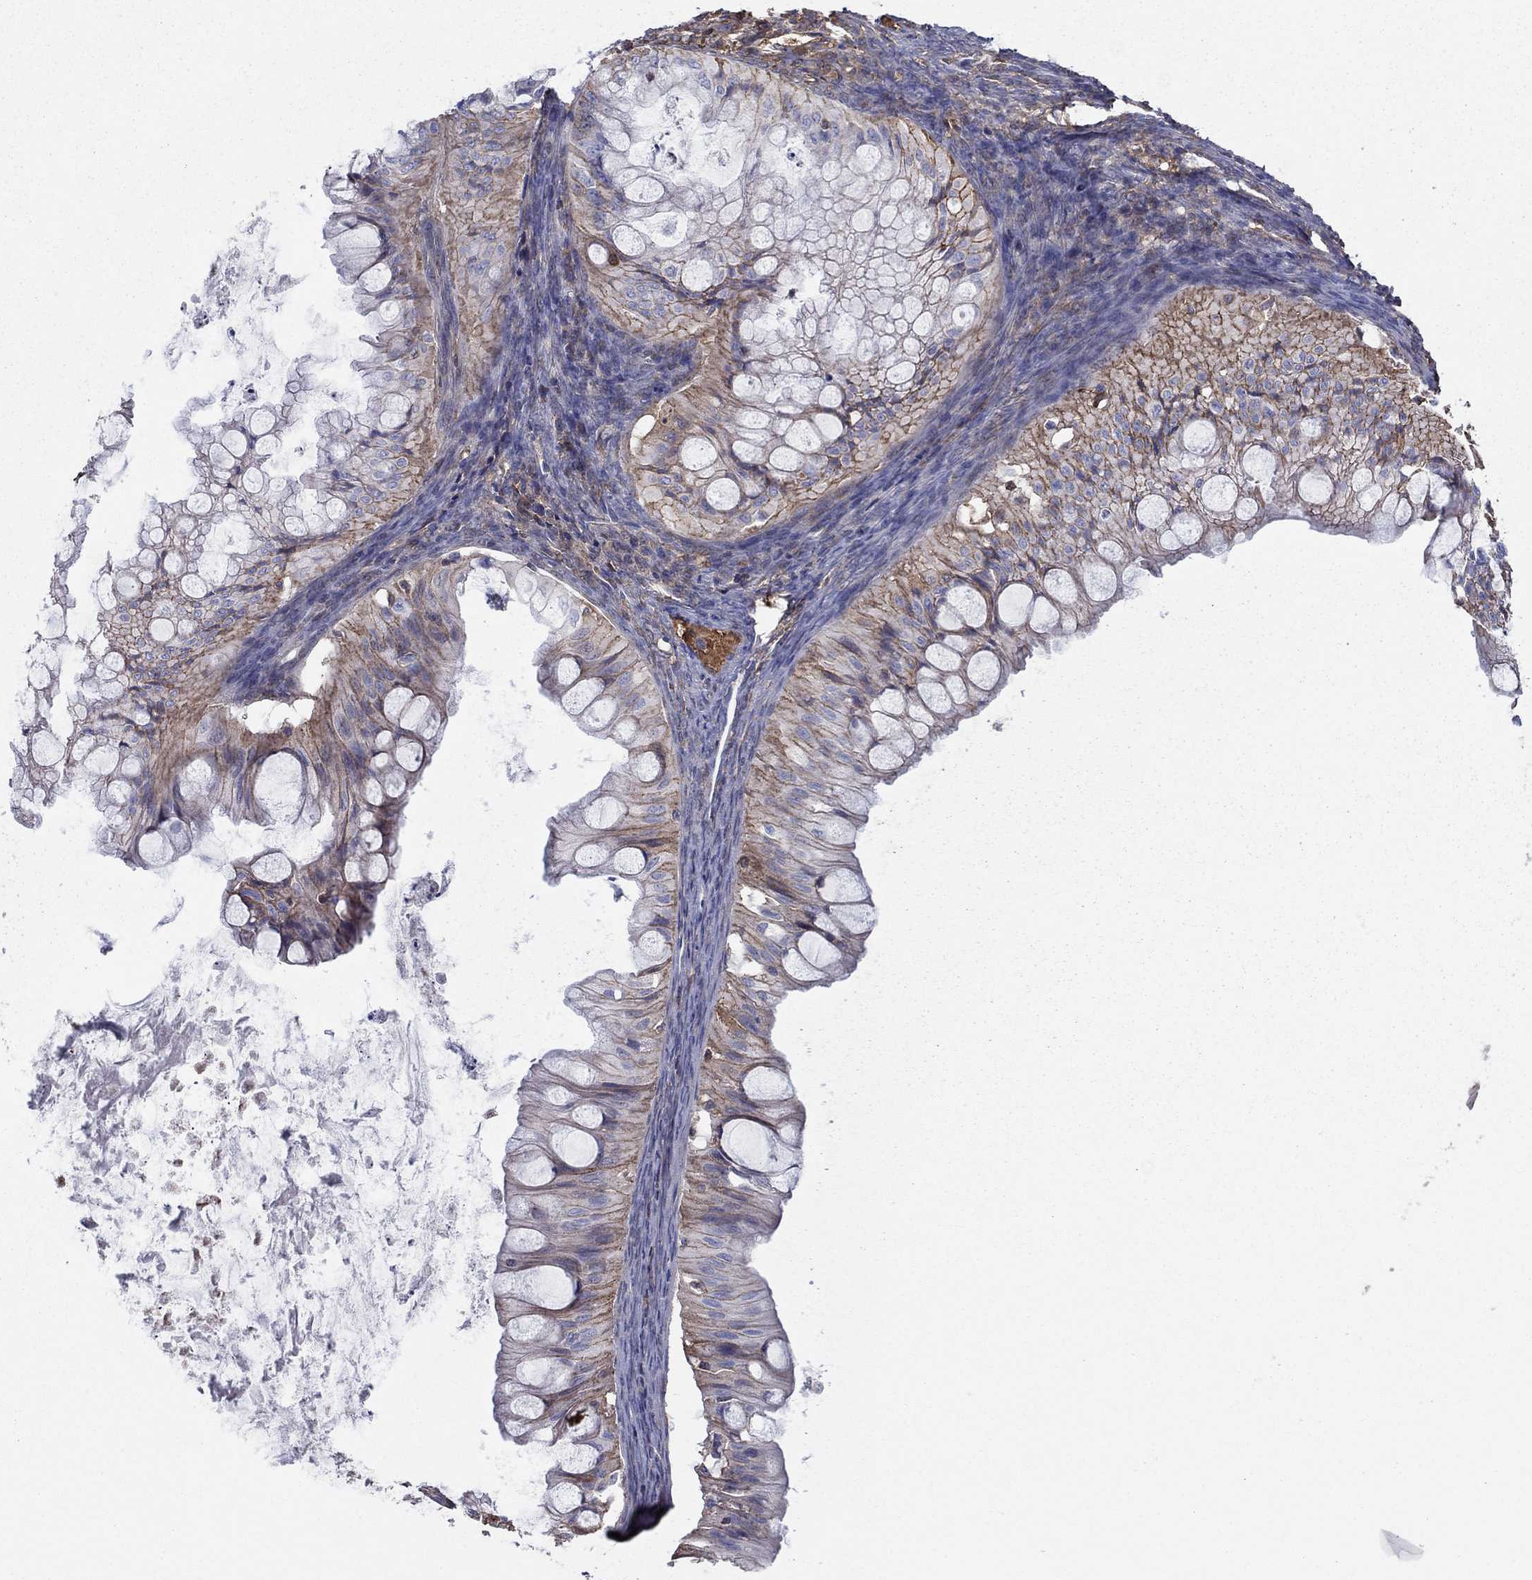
{"staining": {"intensity": "moderate", "quantity": "25%-75%", "location": "cytoplasmic/membranous"}, "tissue": "ovarian cancer", "cell_type": "Tumor cells", "image_type": "cancer", "snomed": [{"axis": "morphology", "description": "Cystadenocarcinoma, mucinous, NOS"}, {"axis": "topography", "description": "Ovary"}], "caption": "Immunohistochemistry (IHC) (DAB) staining of human mucinous cystadenocarcinoma (ovarian) demonstrates moderate cytoplasmic/membranous protein staining in approximately 25%-75% of tumor cells. (DAB = brown stain, brightfield microscopy at high magnification).", "gene": "HPX", "patient": {"sex": "female", "age": 57}}